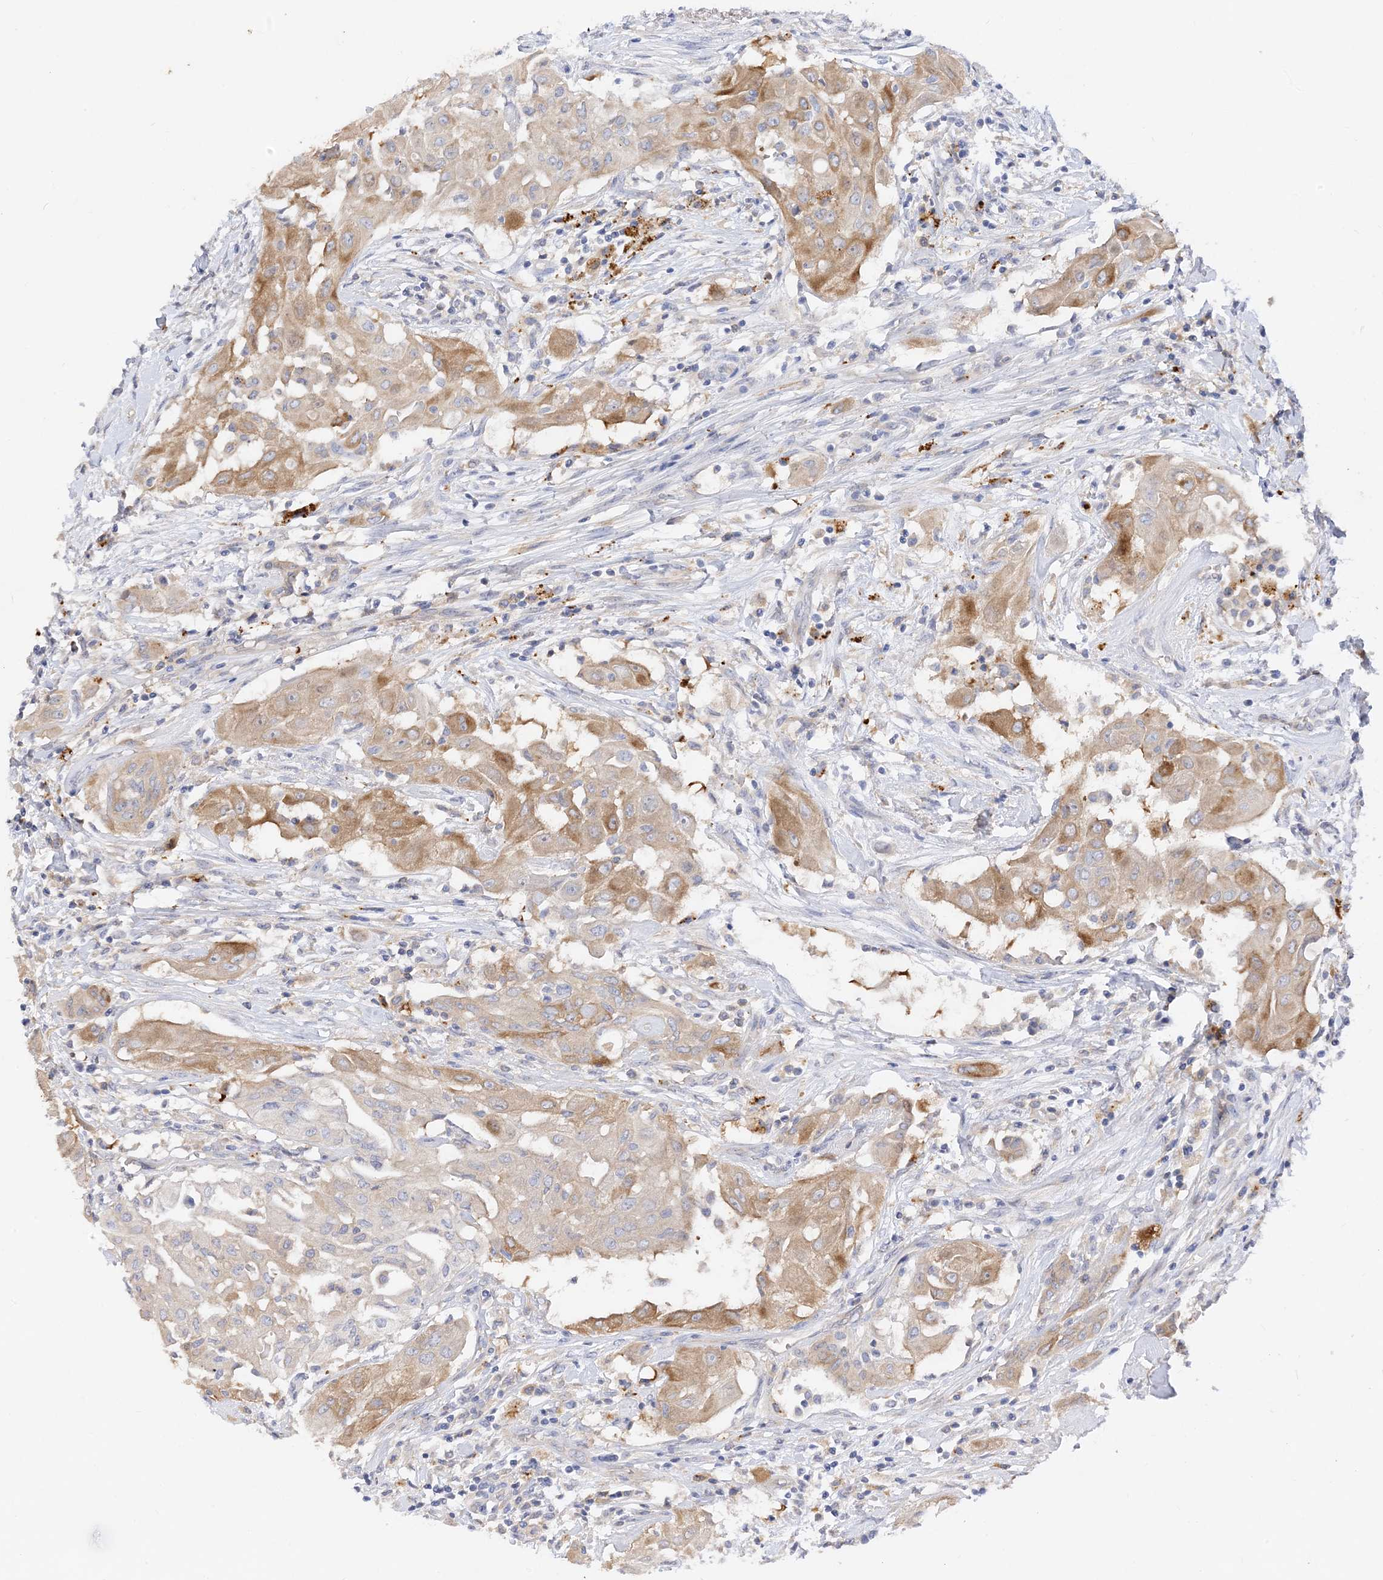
{"staining": {"intensity": "moderate", "quantity": "25%-75%", "location": "cytoplasmic/membranous"}, "tissue": "thyroid cancer", "cell_type": "Tumor cells", "image_type": "cancer", "snomed": [{"axis": "morphology", "description": "Papillary adenocarcinoma, NOS"}, {"axis": "topography", "description": "Thyroid gland"}], "caption": "Moderate cytoplasmic/membranous staining for a protein is seen in approximately 25%-75% of tumor cells of thyroid cancer using IHC.", "gene": "ARV1", "patient": {"sex": "female", "age": 59}}